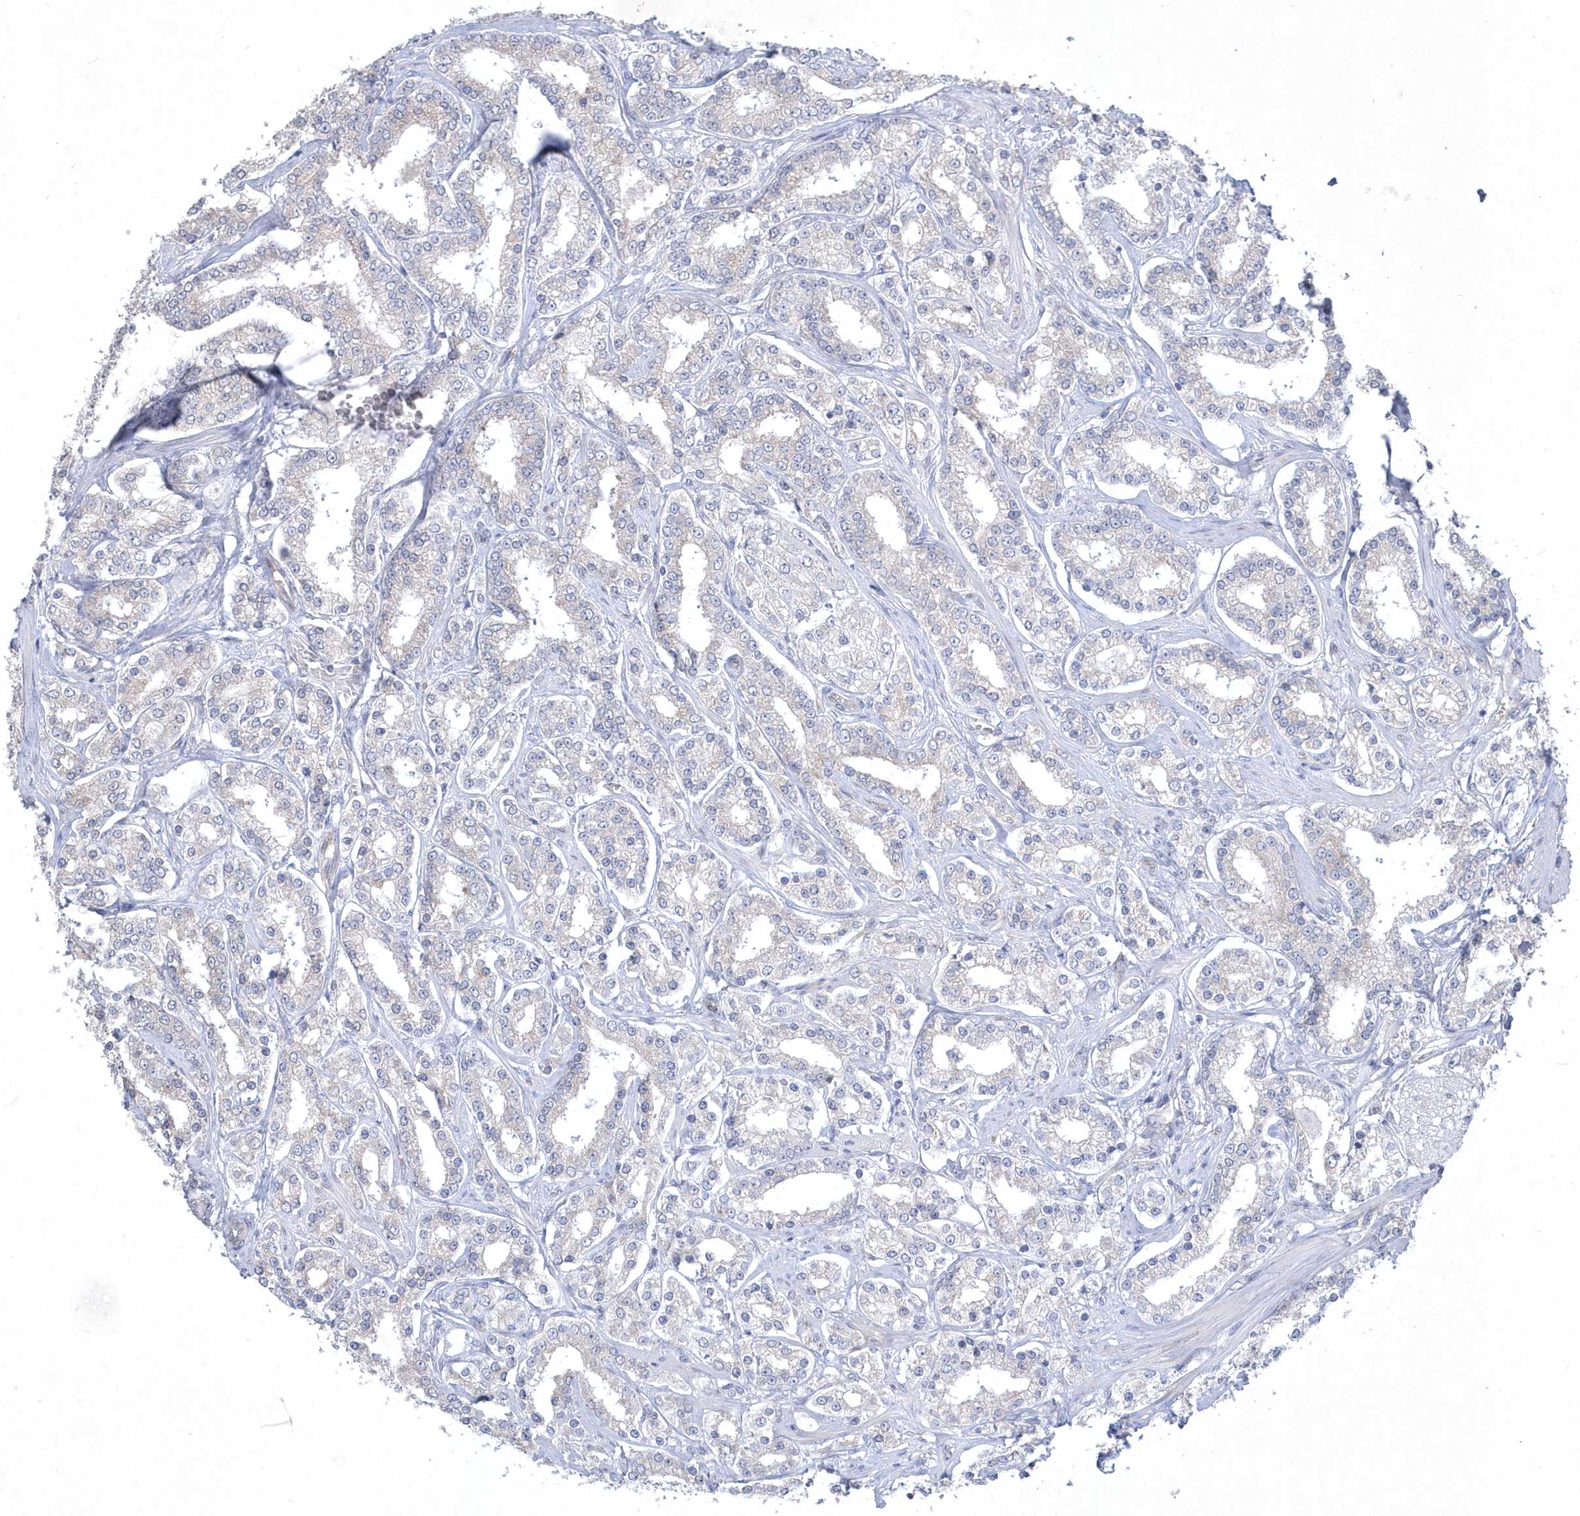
{"staining": {"intensity": "negative", "quantity": "none", "location": "none"}, "tissue": "prostate cancer", "cell_type": "Tumor cells", "image_type": "cancer", "snomed": [{"axis": "morphology", "description": "Normal tissue, NOS"}, {"axis": "morphology", "description": "Adenocarcinoma, High grade"}, {"axis": "topography", "description": "Prostate"}], "caption": "Tumor cells are negative for brown protein staining in prostate cancer. Brightfield microscopy of immunohistochemistry (IHC) stained with DAB (brown) and hematoxylin (blue), captured at high magnification.", "gene": "DGAT1", "patient": {"sex": "male", "age": 83}}